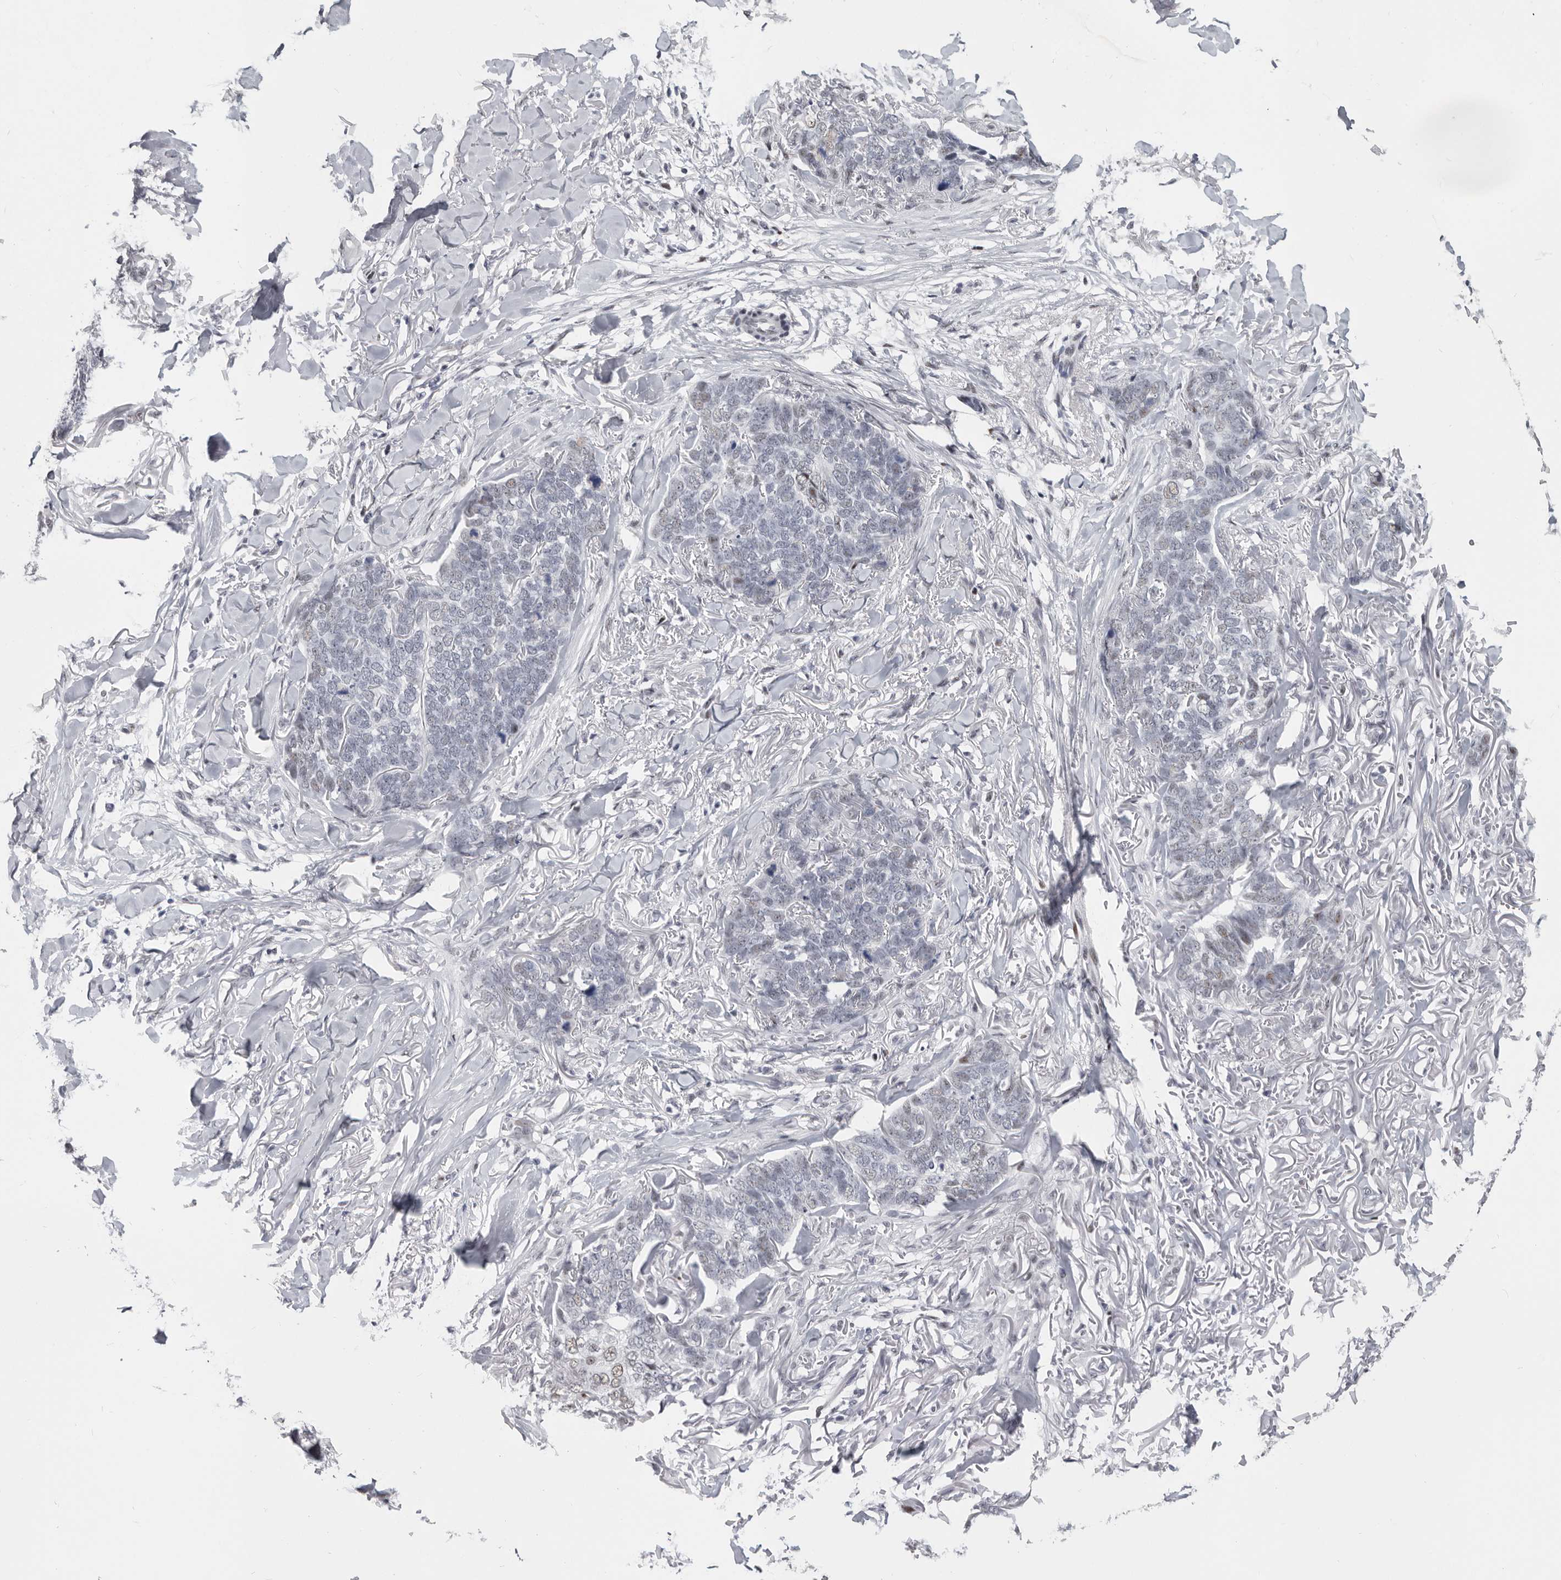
{"staining": {"intensity": "negative", "quantity": "none", "location": "none"}, "tissue": "skin cancer", "cell_type": "Tumor cells", "image_type": "cancer", "snomed": [{"axis": "morphology", "description": "Normal tissue, NOS"}, {"axis": "morphology", "description": "Basal cell carcinoma"}, {"axis": "topography", "description": "Skin"}], "caption": "Skin cancer (basal cell carcinoma) was stained to show a protein in brown. There is no significant staining in tumor cells.", "gene": "WRAP73", "patient": {"sex": "male", "age": 77}}